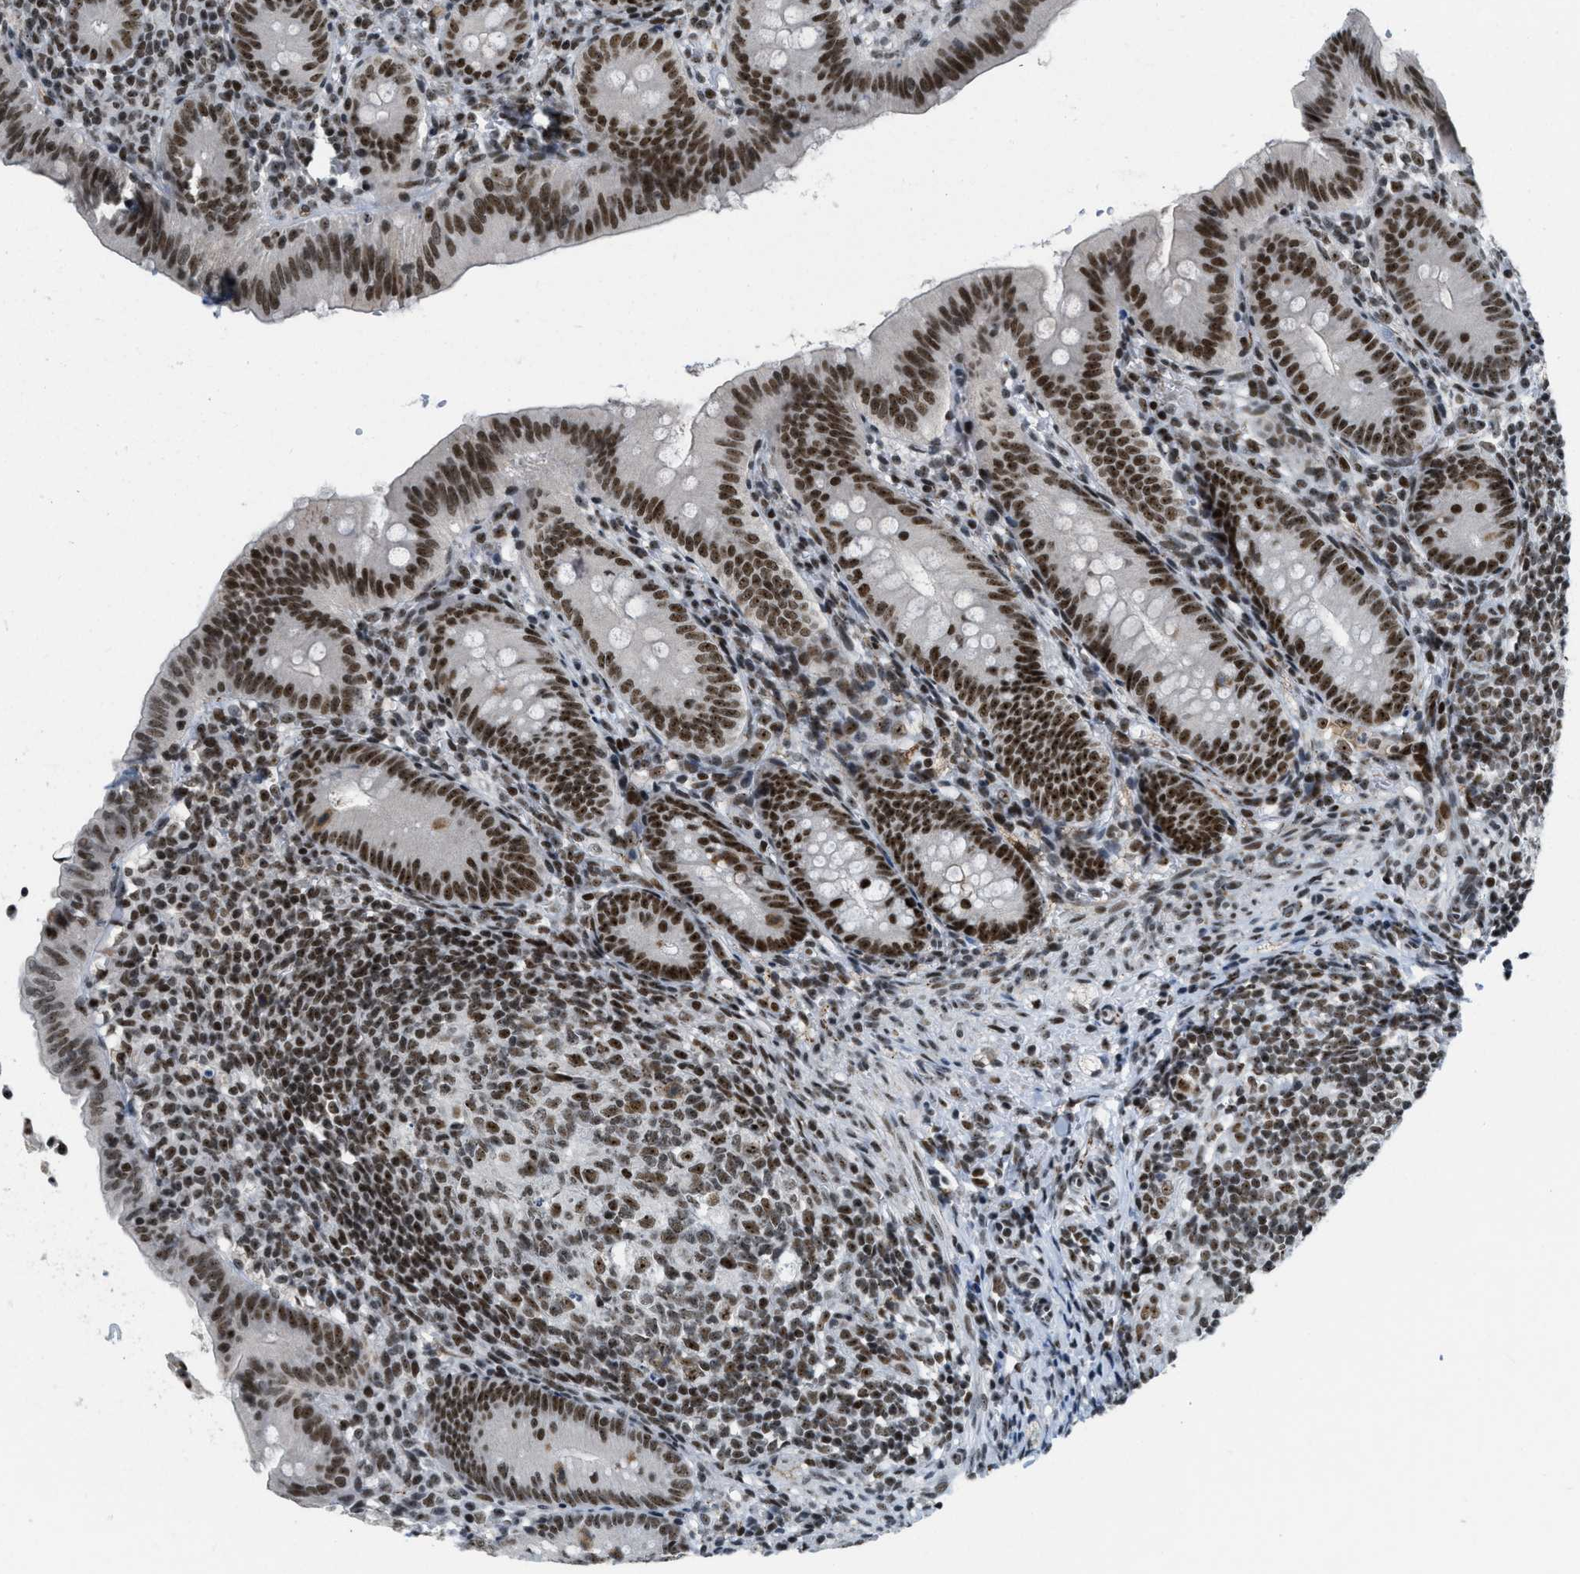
{"staining": {"intensity": "strong", "quantity": ">75%", "location": "nuclear"}, "tissue": "appendix", "cell_type": "Glandular cells", "image_type": "normal", "snomed": [{"axis": "morphology", "description": "Normal tissue, NOS"}, {"axis": "topography", "description": "Appendix"}], "caption": "Appendix stained for a protein shows strong nuclear positivity in glandular cells. Immunohistochemistry (ihc) stains the protein of interest in brown and the nuclei are stained blue.", "gene": "URB1", "patient": {"sex": "male", "age": 1}}